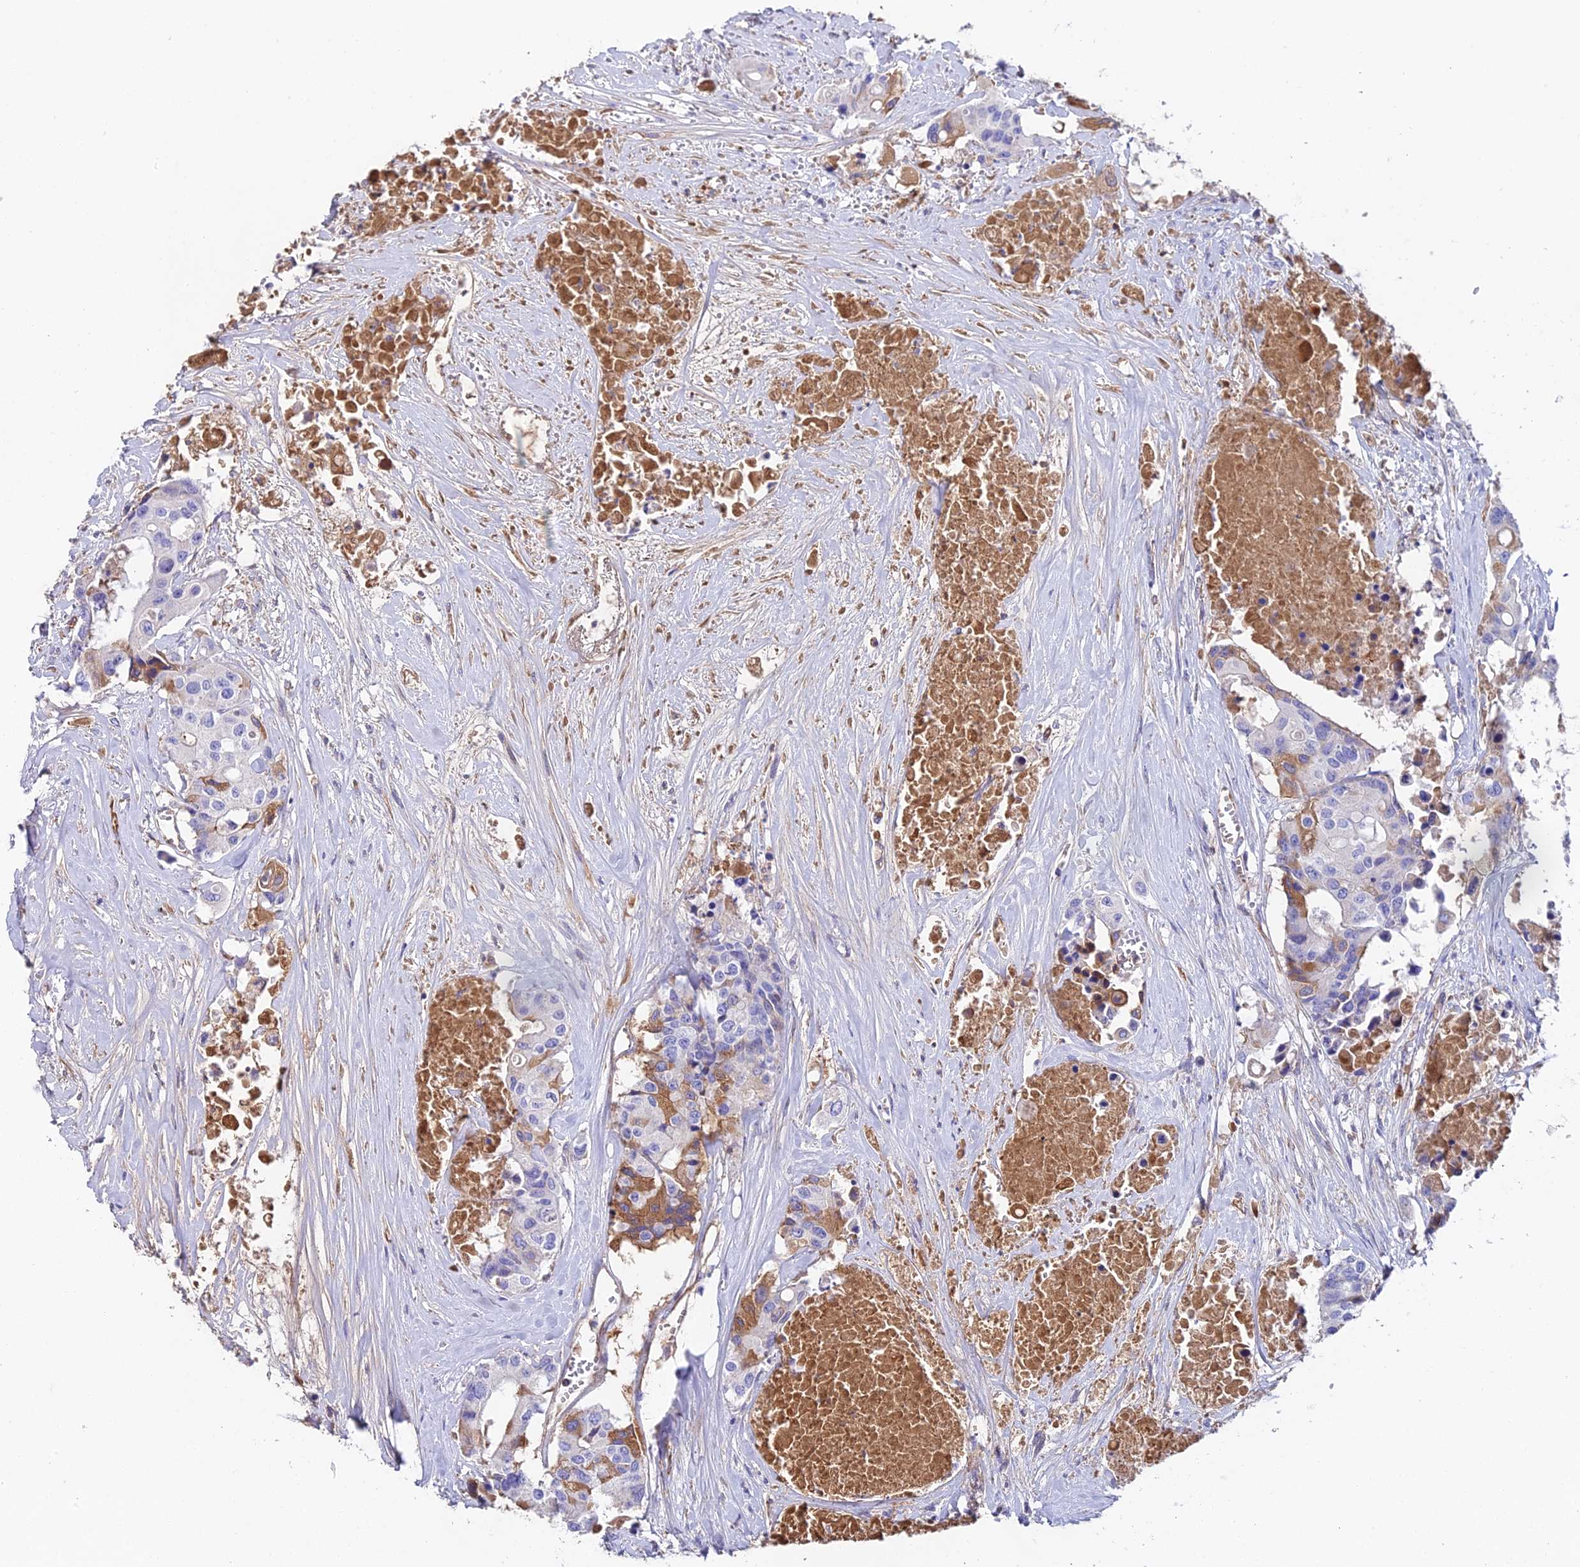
{"staining": {"intensity": "moderate", "quantity": "<25%", "location": "cytoplasmic/membranous"}, "tissue": "colorectal cancer", "cell_type": "Tumor cells", "image_type": "cancer", "snomed": [{"axis": "morphology", "description": "Adenocarcinoma, NOS"}, {"axis": "topography", "description": "Colon"}], "caption": "Immunohistochemistry (IHC) histopathology image of neoplastic tissue: human colorectal adenocarcinoma stained using IHC reveals low levels of moderate protein expression localized specifically in the cytoplasmic/membranous of tumor cells, appearing as a cytoplasmic/membranous brown color.", "gene": "BEX4", "patient": {"sex": "male", "age": 77}}